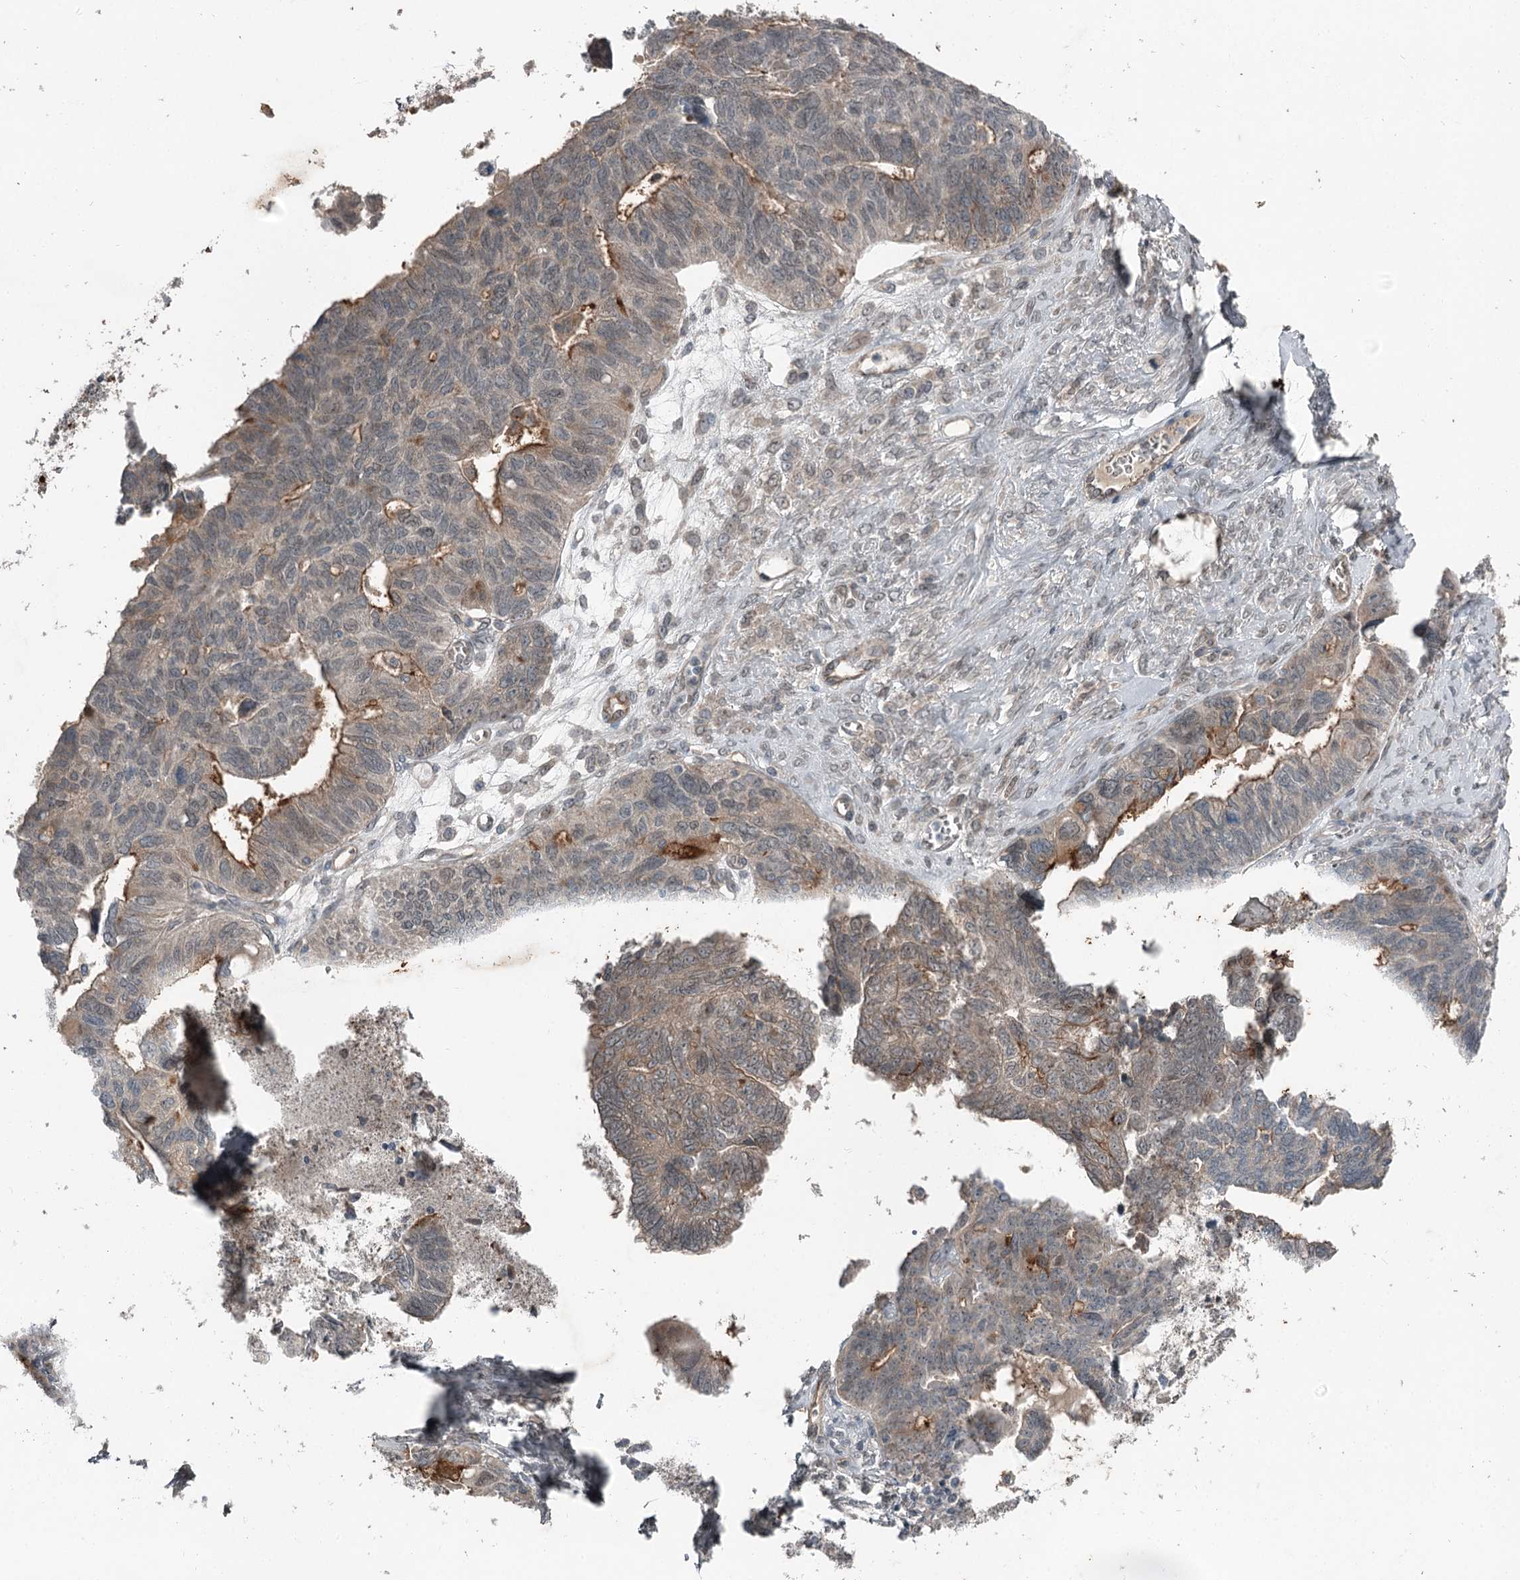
{"staining": {"intensity": "moderate", "quantity": "<25%", "location": "cytoplasmic/membranous"}, "tissue": "ovarian cancer", "cell_type": "Tumor cells", "image_type": "cancer", "snomed": [{"axis": "morphology", "description": "Cystadenocarcinoma, serous, NOS"}, {"axis": "topography", "description": "Ovary"}], "caption": "Protein expression analysis of human ovarian cancer (serous cystadenocarcinoma) reveals moderate cytoplasmic/membranous staining in approximately <25% of tumor cells.", "gene": "SLC39A8", "patient": {"sex": "female", "age": 79}}